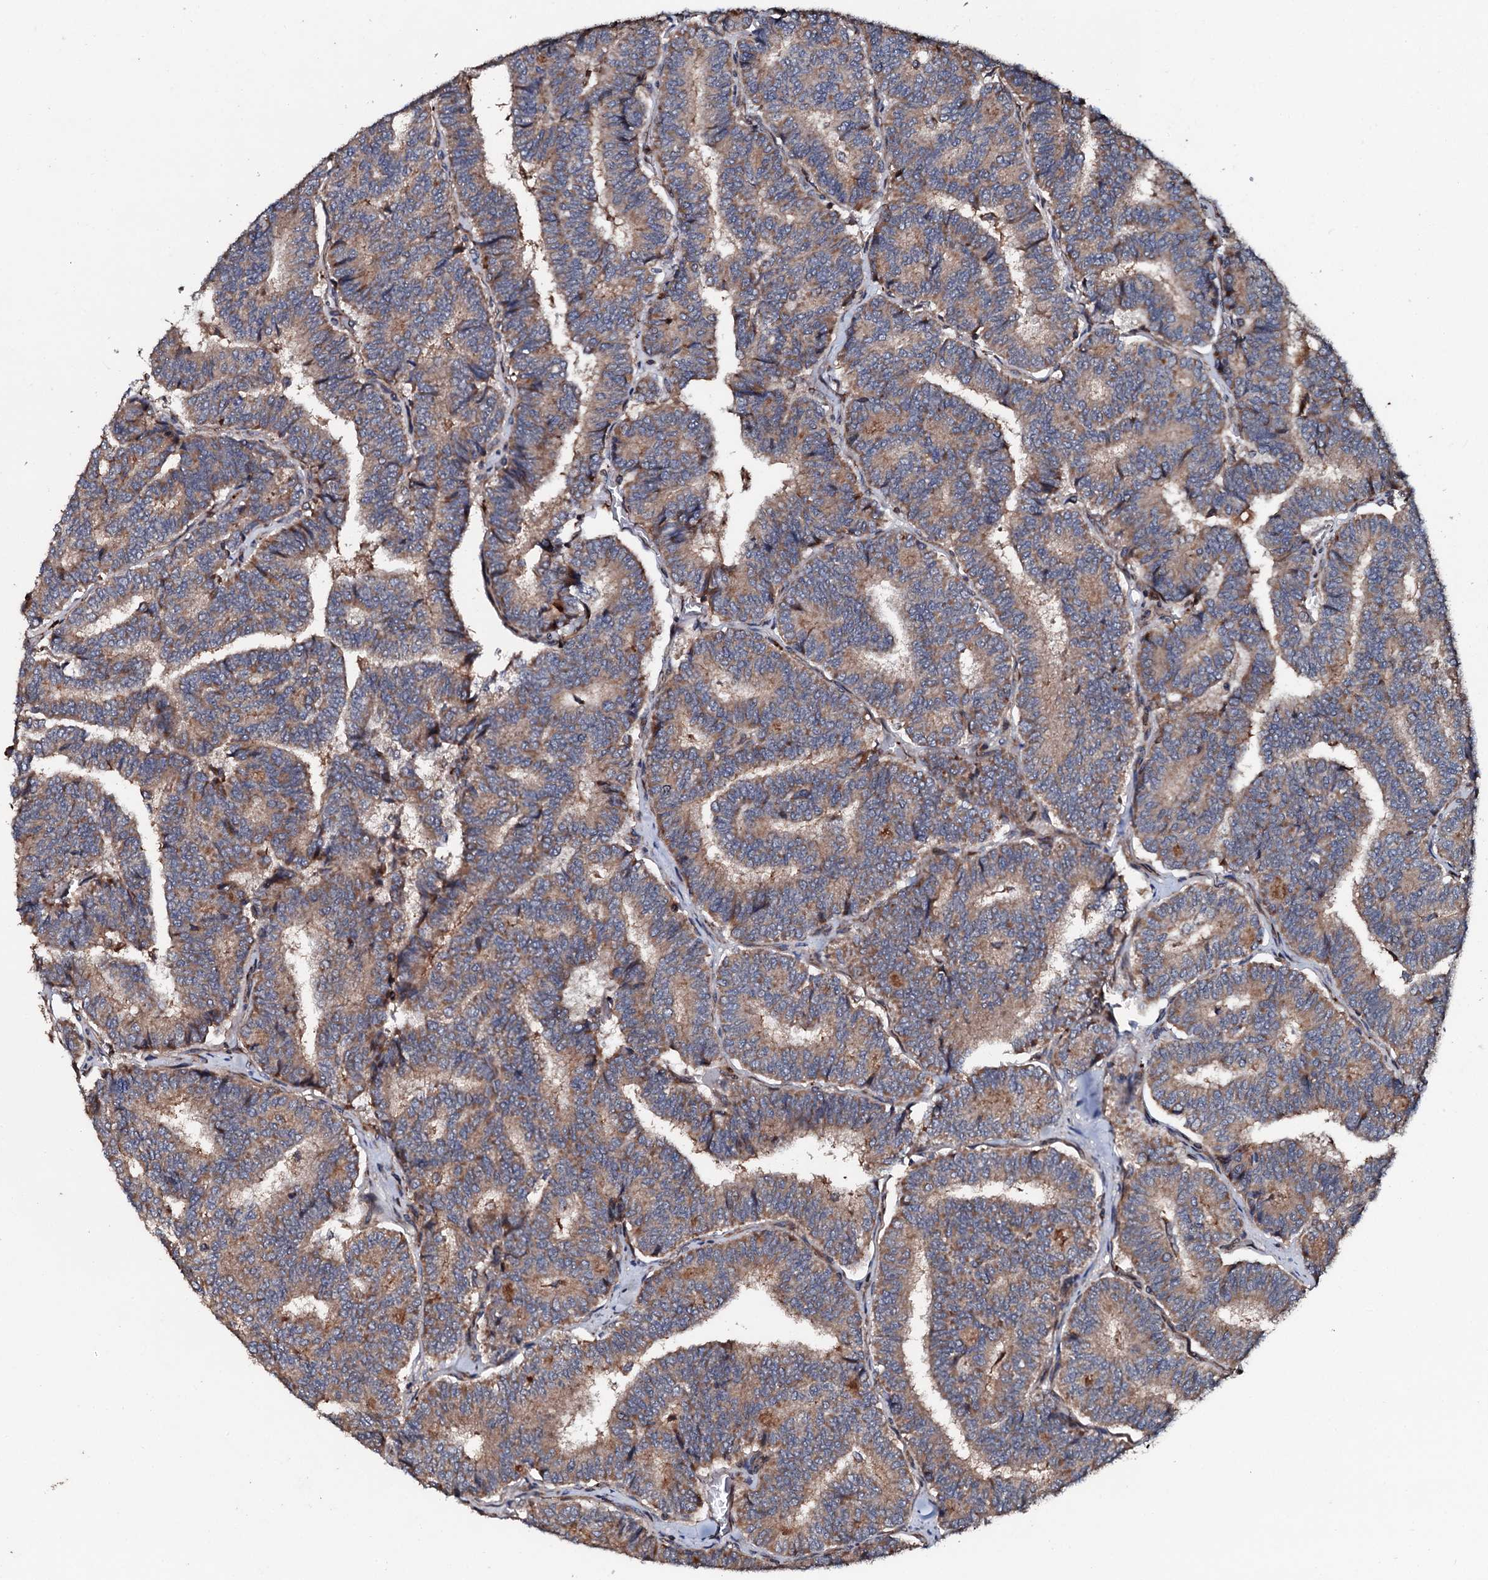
{"staining": {"intensity": "moderate", "quantity": ">75%", "location": "cytoplasmic/membranous"}, "tissue": "thyroid cancer", "cell_type": "Tumor cells", "image_type": "cancer", "snomed": [{"axis": "morphology", "description": "Papillary adenocarcinoma, NOS"}, {"axis": "topography", "description": "Thyroid gland"}], "caption": "Human papillary adenocarcinoma (thyroid) stained for a protein (brown) exhibits moderate cytoplasmic/membranous positive expression in about >75% of tumor cells.", "gene": "SDHAF2", "patient": {"sex": "female", "age": 35}}